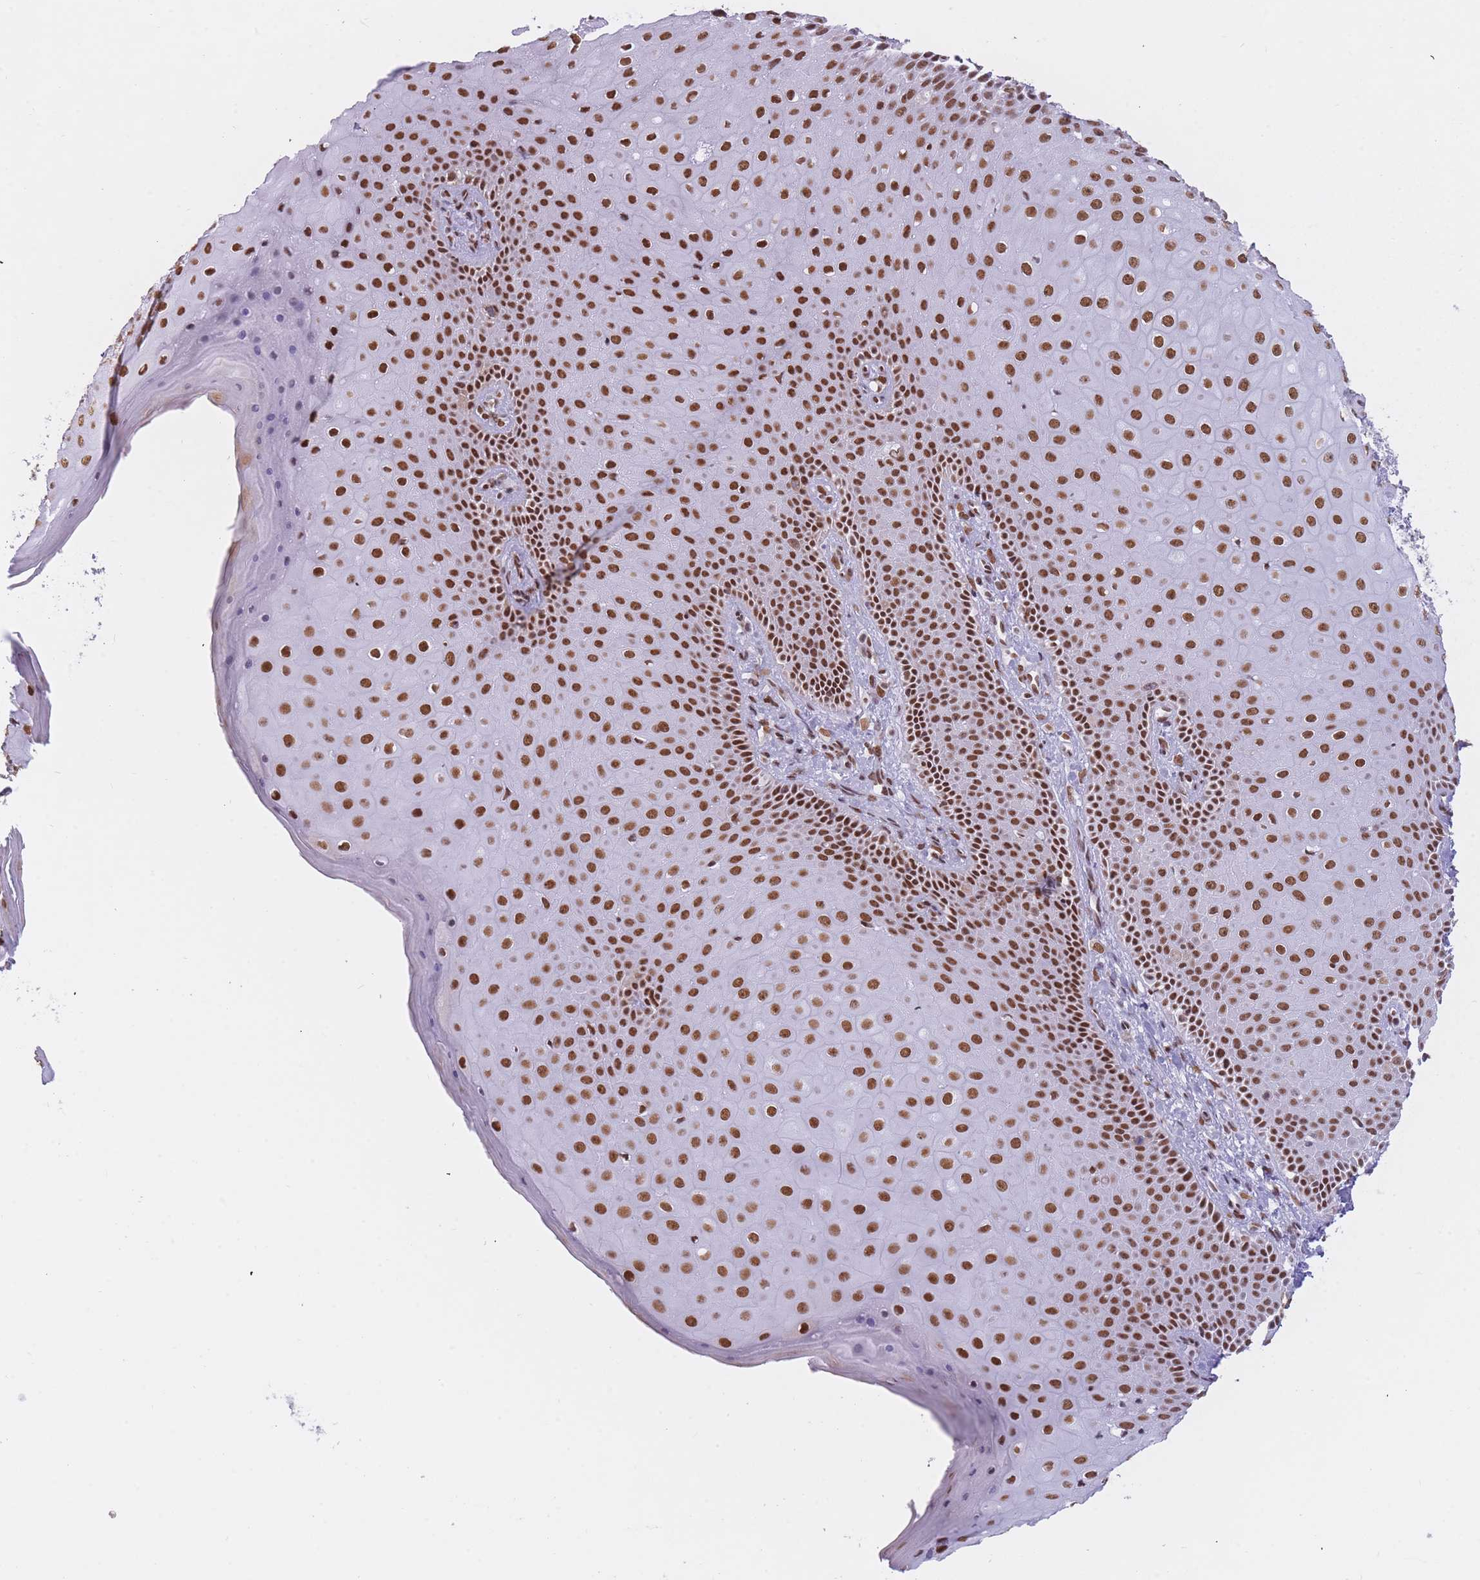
{"staining": {"intensity": "strong", "quantity": ">75%", "location": "nuclear"}, "tissue": "skin", "cell_type": "Epidermal cells", "image_type": "normal", "snomed": [{"axis": "morphology", "description": "Normal tissue, NOS"}, {"axis": "topography", "description": "Anal"}], "caption": "Normal skin exhibits strong nuclear positivity in about >75% of epidermal cells, visualized by immunohistochemistry. Nuclei are stained in blue.", "gene": "HNRNPUL1", "patient": {"sex": "male", "age": 80}}